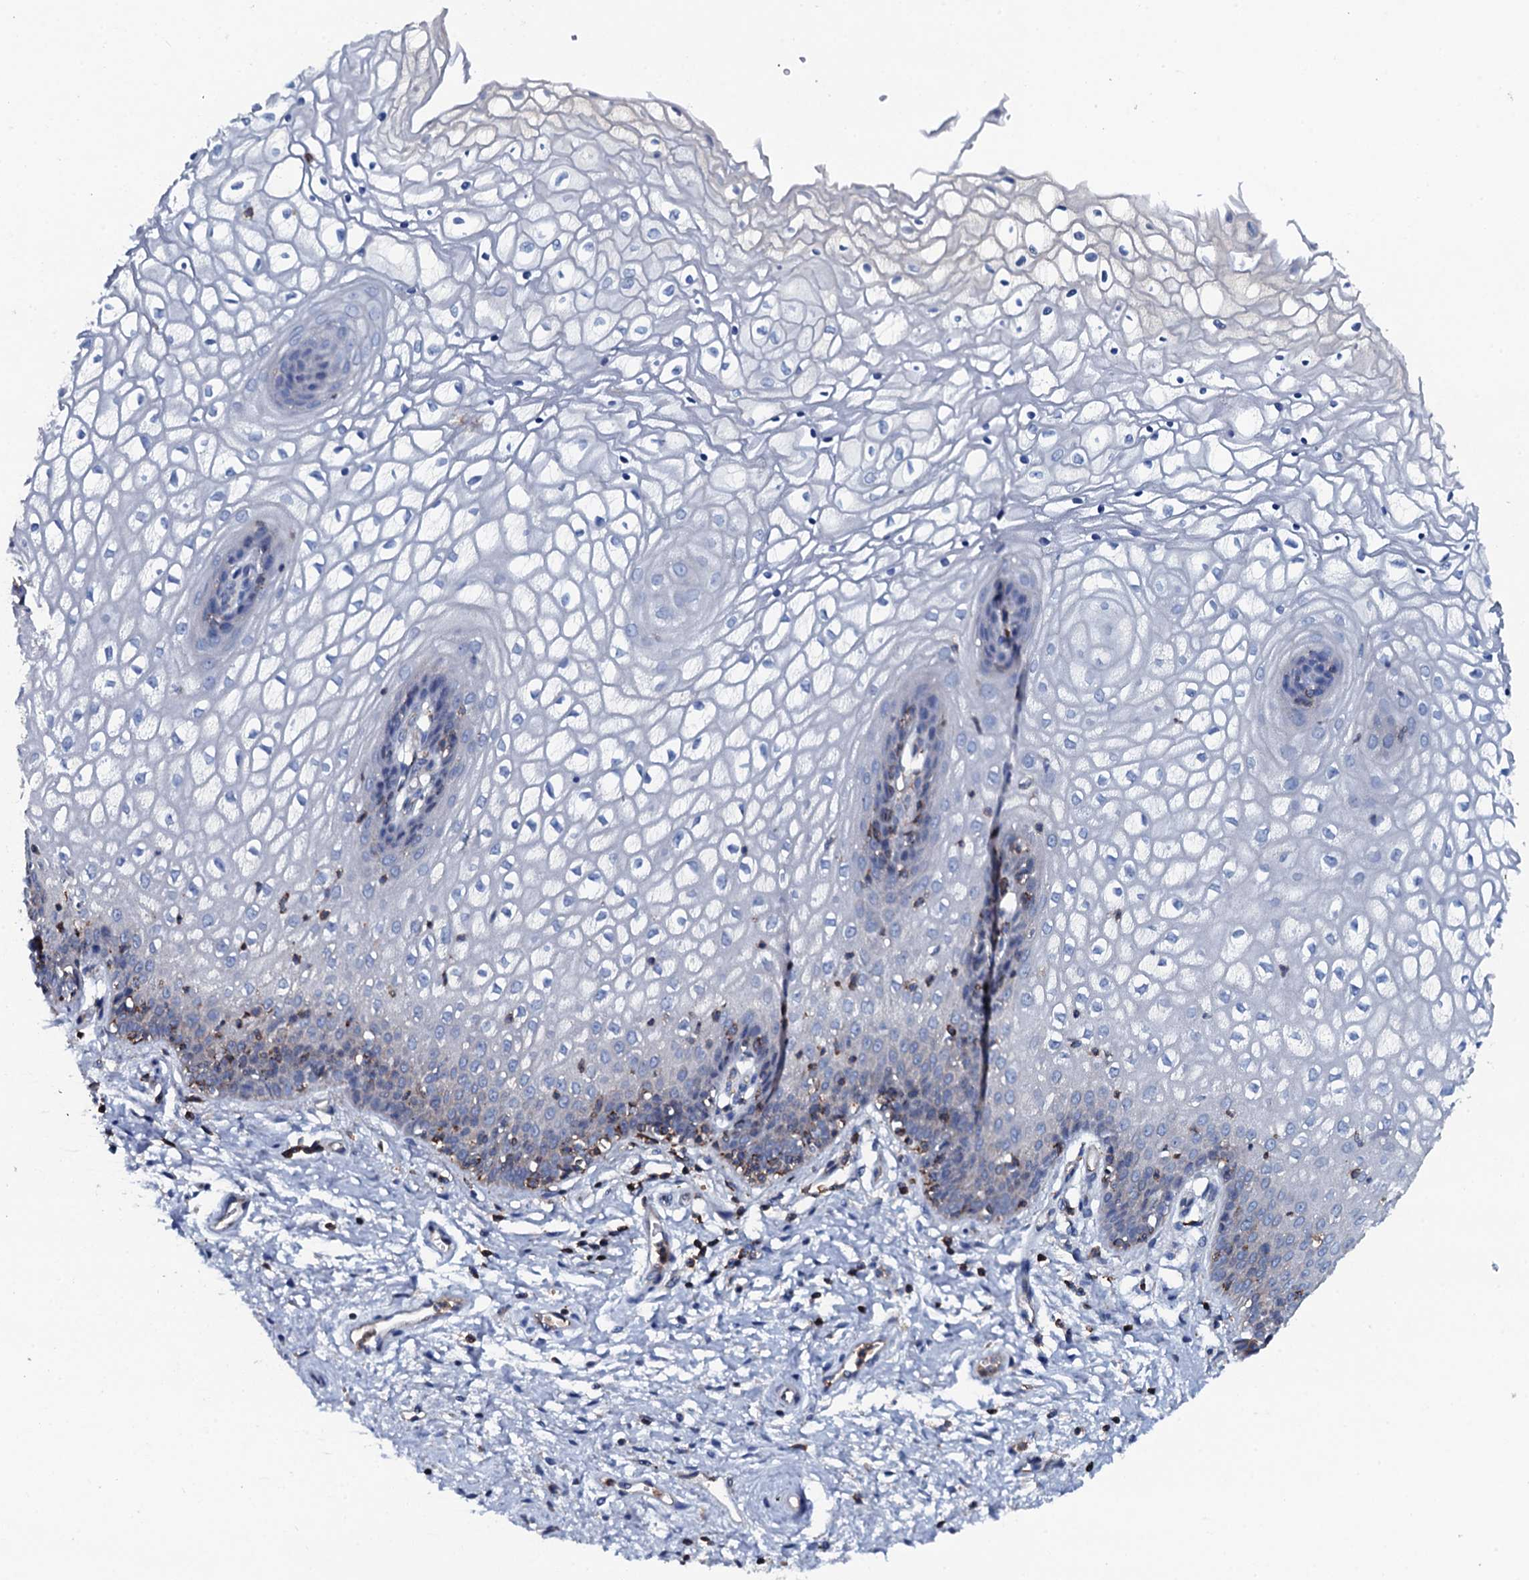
{"staining": {"intensity": "negative", "quantity": "none", "location": "none"}, "tissue": "vagina", "cell_type": "Squamous epithelial cells", "image_type": "normal", "snomed": [{"axis": "morphology", "description": "Normal tissue, NOS"}, {"axis": "topography", "description": "Vagina"}], "caption": "High magnification brightfield microscopy of normal vagina stained with DAB (3,3'-diaminobenzidine) (brown) and counterstained with hematoxylin (blue): squamous epithelial cells show no significant staining.", "gene": "MS4A4E", "patient": {"sex": "female", "age": 34}}